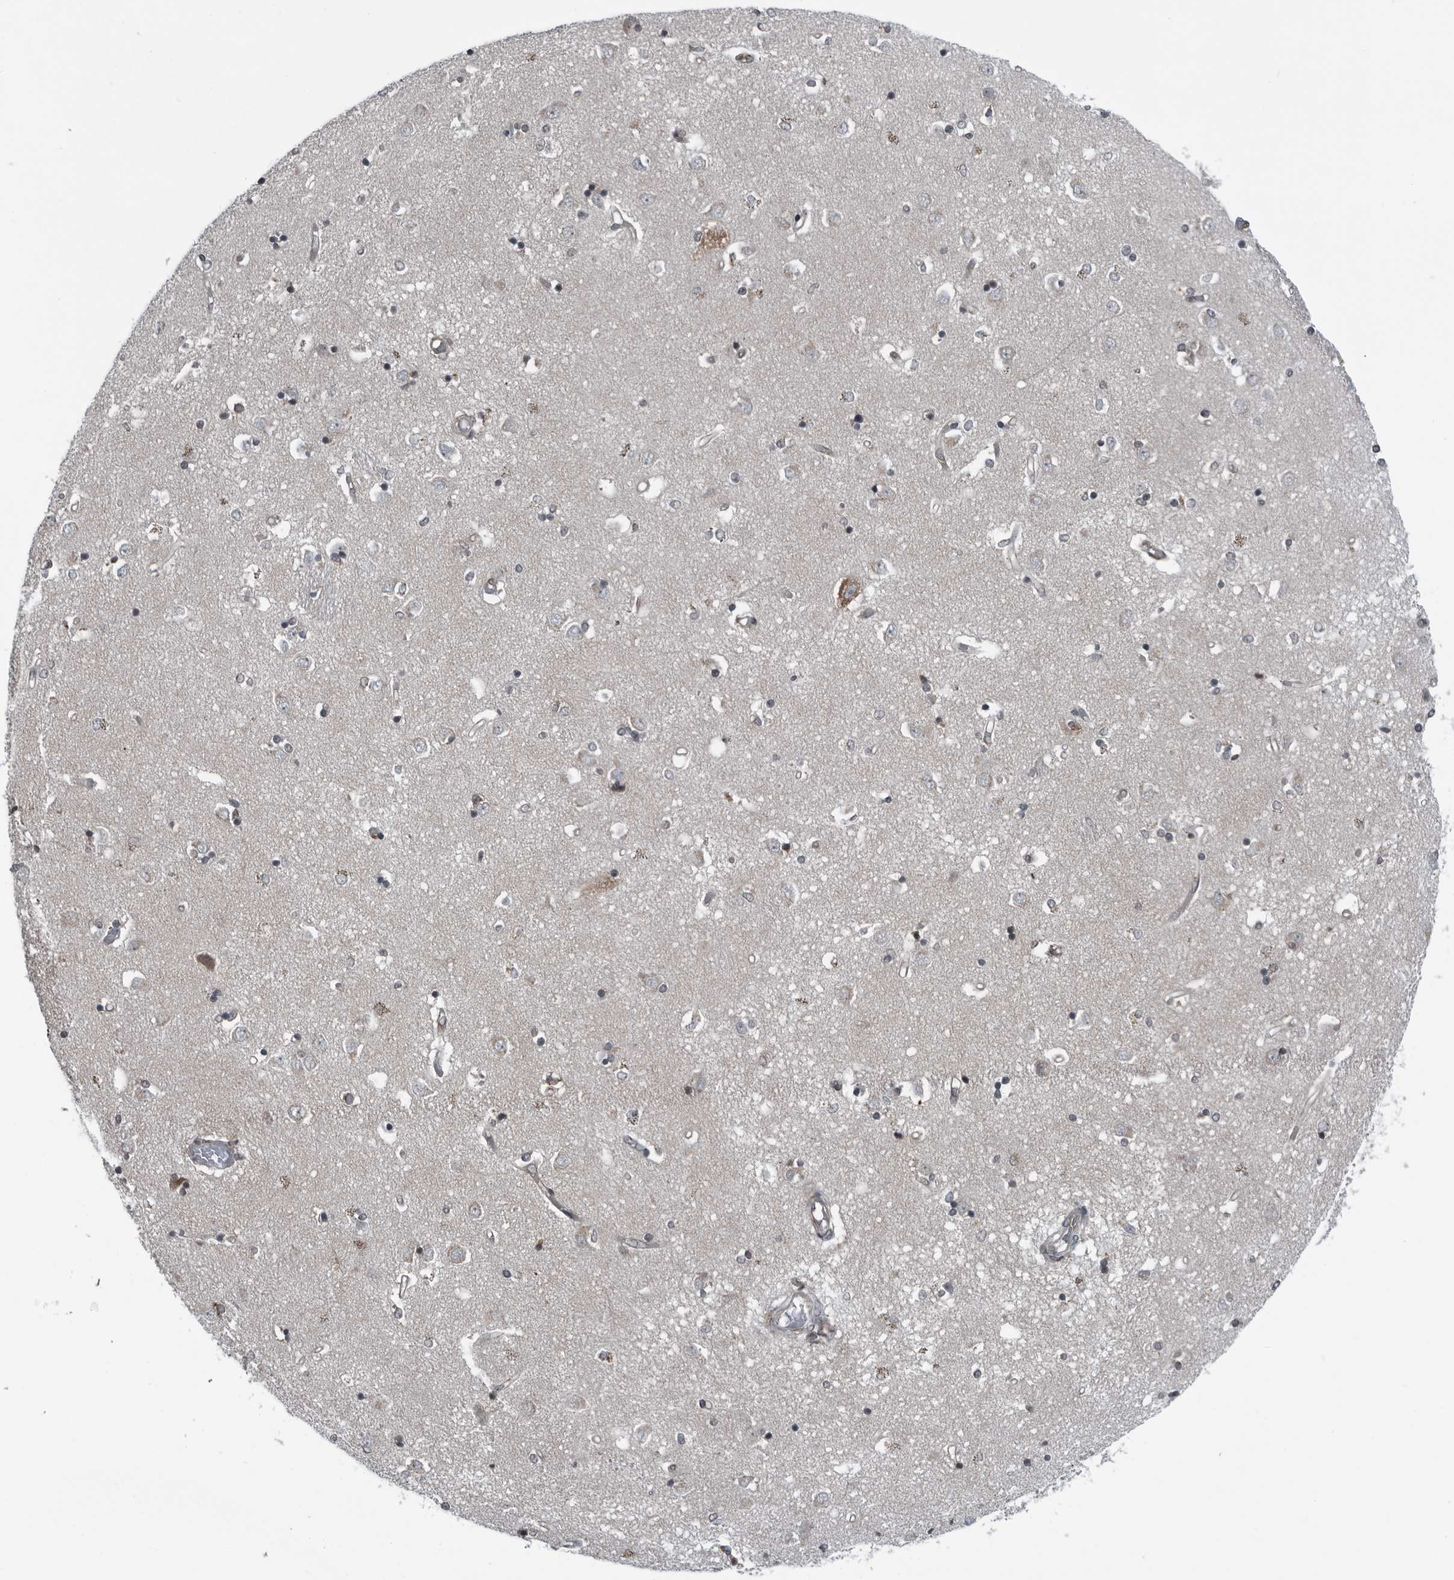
{"staining": {"intensity": "negative", "quantity": "none", "location": "none"}, "tissue": "caudate", "cell_type": "Glial cells", "image_type": "normal", "snomed": [{"axis": "morphology", "description": "Normal tissue, NOS"}, {"axis": "topography", "description": "Lateral ventricle wall"}], "caption": "DAB (3,3'-diaminobenzidine) immunohistochemical staining of unremarkable human caudate displays no significant positivity in glial cells. The staining was performed using DAB (3,3'-diaminobenzidine) to visualize the protein expression in brown, while the nuclei were stained in blue with hematoxylin (Magnification: 20x).", "gene": "CEP85", "patient": {"sex": "male", "age": 45}}